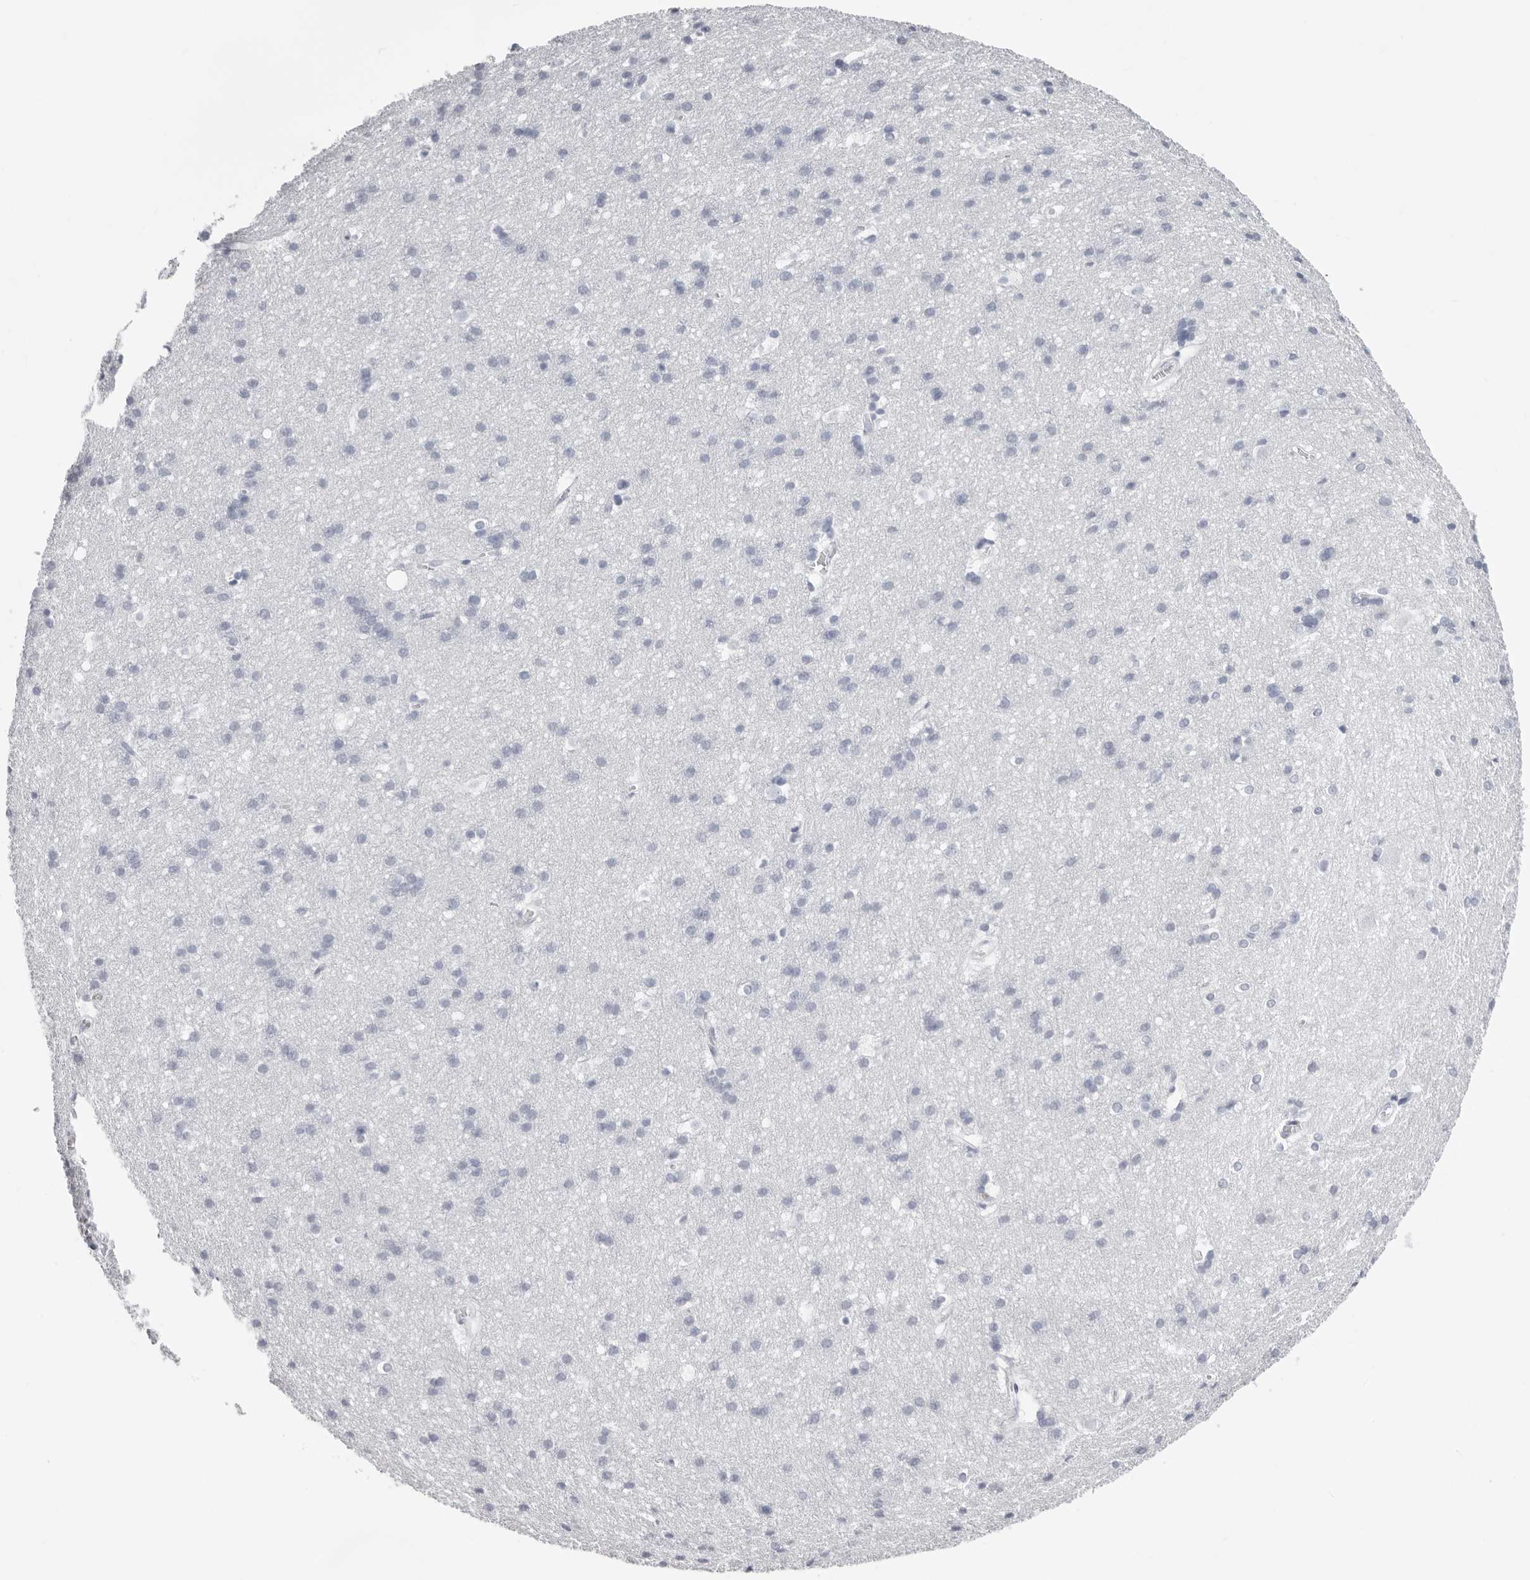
{"staining": {"intensity": "negative", "quantity": "none", "location": "none"}, "tissue": "cerebral cortex", "cell_type": "Endothelial cells", "image_type": "normal", "snomed": [{"axis": "morphology", "description": "Normal tissue, NOS"}, {"axis": "topography", "description": "Cerebral cortex"}], "caption": "A photomicrograph of cerebral cortex stained for a protein reveals no brown staining in endothelial cells.", "gene": "INSL3", "patient": {"sex": "male", "age": 54}}